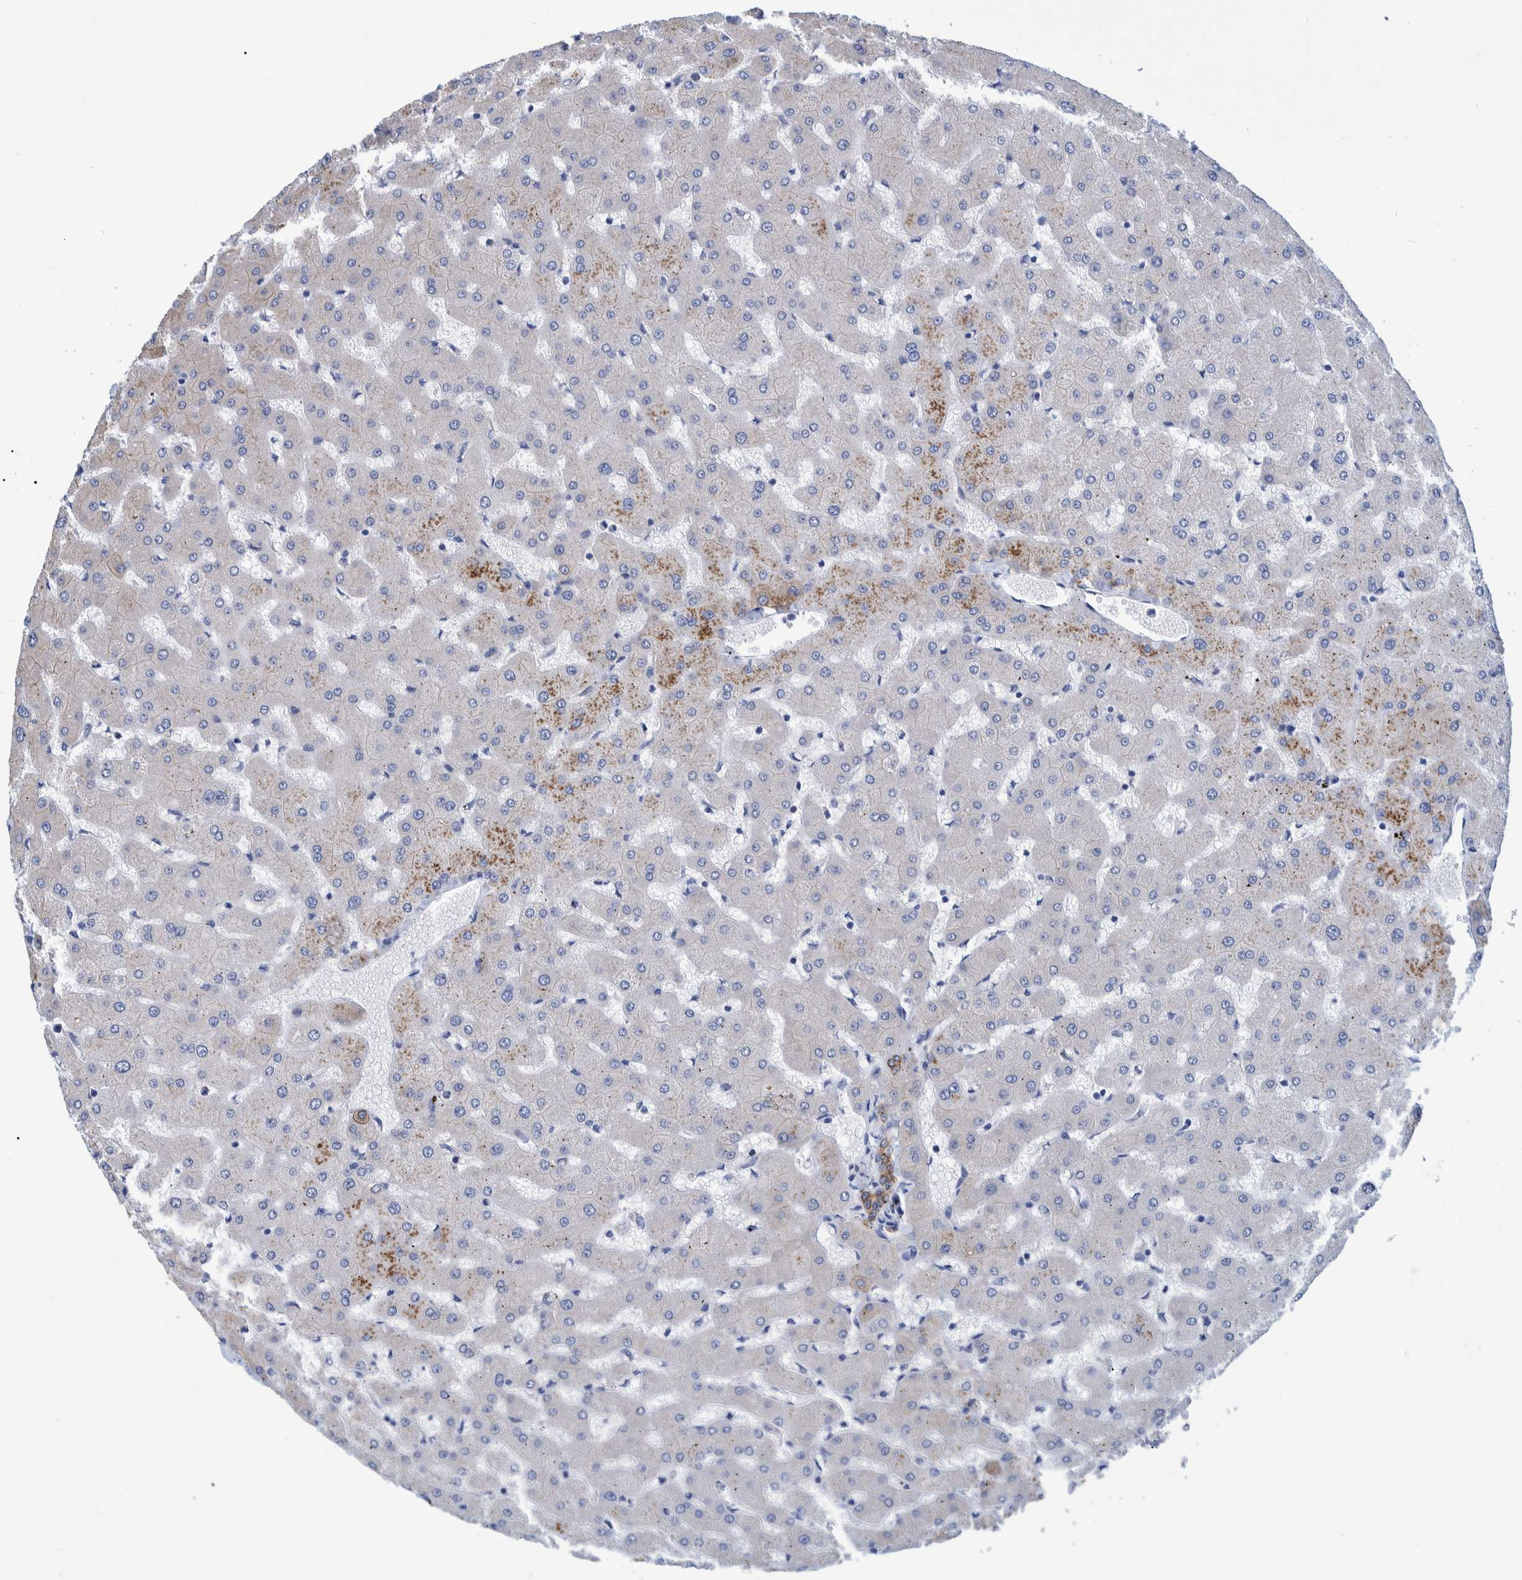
{"staining": {"intensity": "strong", "quantity": ">75%", "location": "cytoplasmic/membranous"}, "tissue": "liver", "cell_type": "Cholangiocytes", "image_type": "normal", "snomed": [{"axis": "morphology", "description": "Normal tissue, NOS"}, {"axis": "topography", "description": "Liver"}], "caption": "Protein positivity by immunohistochemistry (IHC) displays strong cytoplasmic/membranous staining in about >75% of cholangiocytes in normal liver. (DAB = brown stain, brightfield microscopy at high magnification).", "gene": "MKS1", "patient": {"sex": "female", "age": 63}}